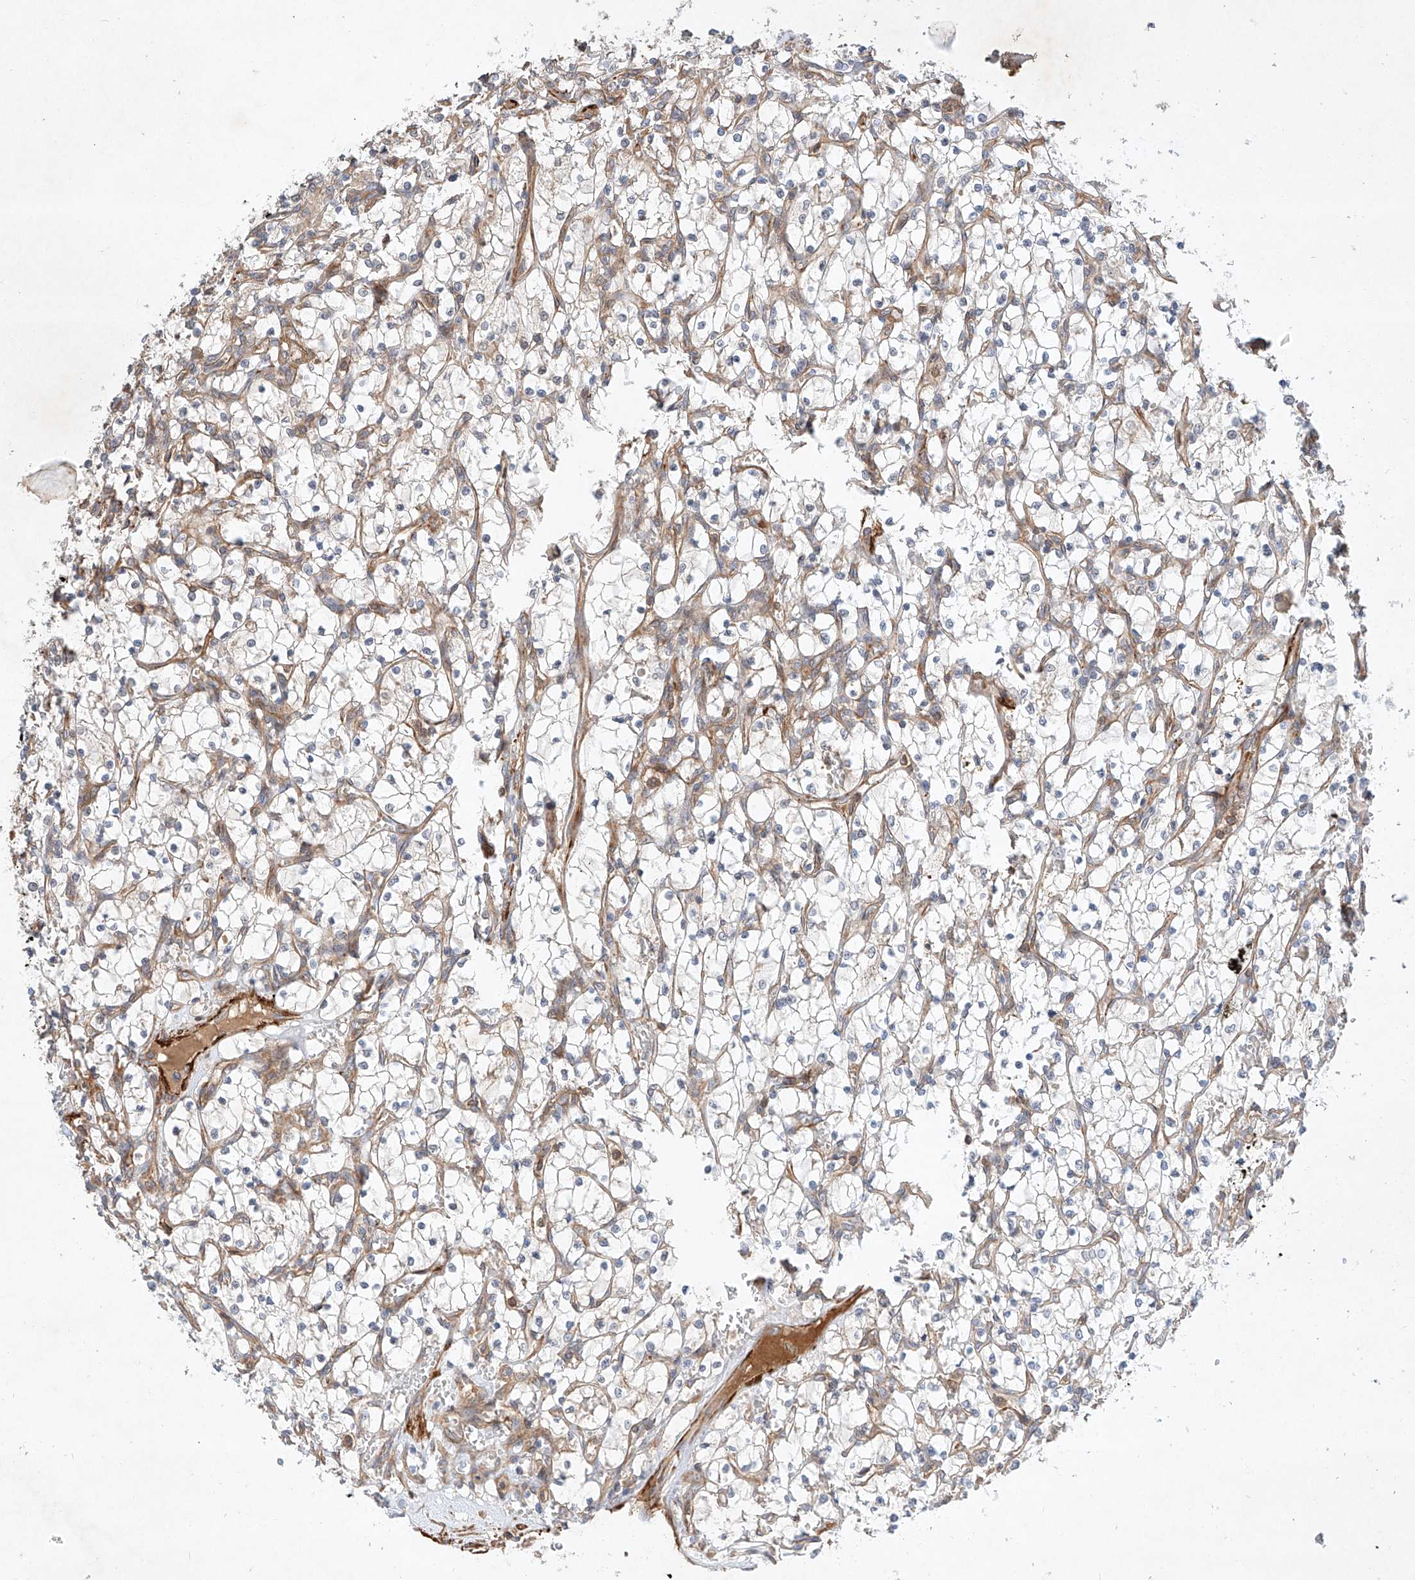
{"staining": {"intensity": "negative", "quantity": "none", "location": "none"}, "tissue": "renal cancer", "cell_type": "Tumor cells", "image_type": "cancer", "snomed": [{"axis": "morphology", "description": "Adenocarcinoma, NOS"}, {"axis": "topography", "description": "Kidney"}], "caption": "Immunohistochemistry of human renal cancer (adenocarcinoma) demonstrates no expression in tumor cells.", "gene": "ARHGAP33", "patient": {"sex": "female", "age": 69}}